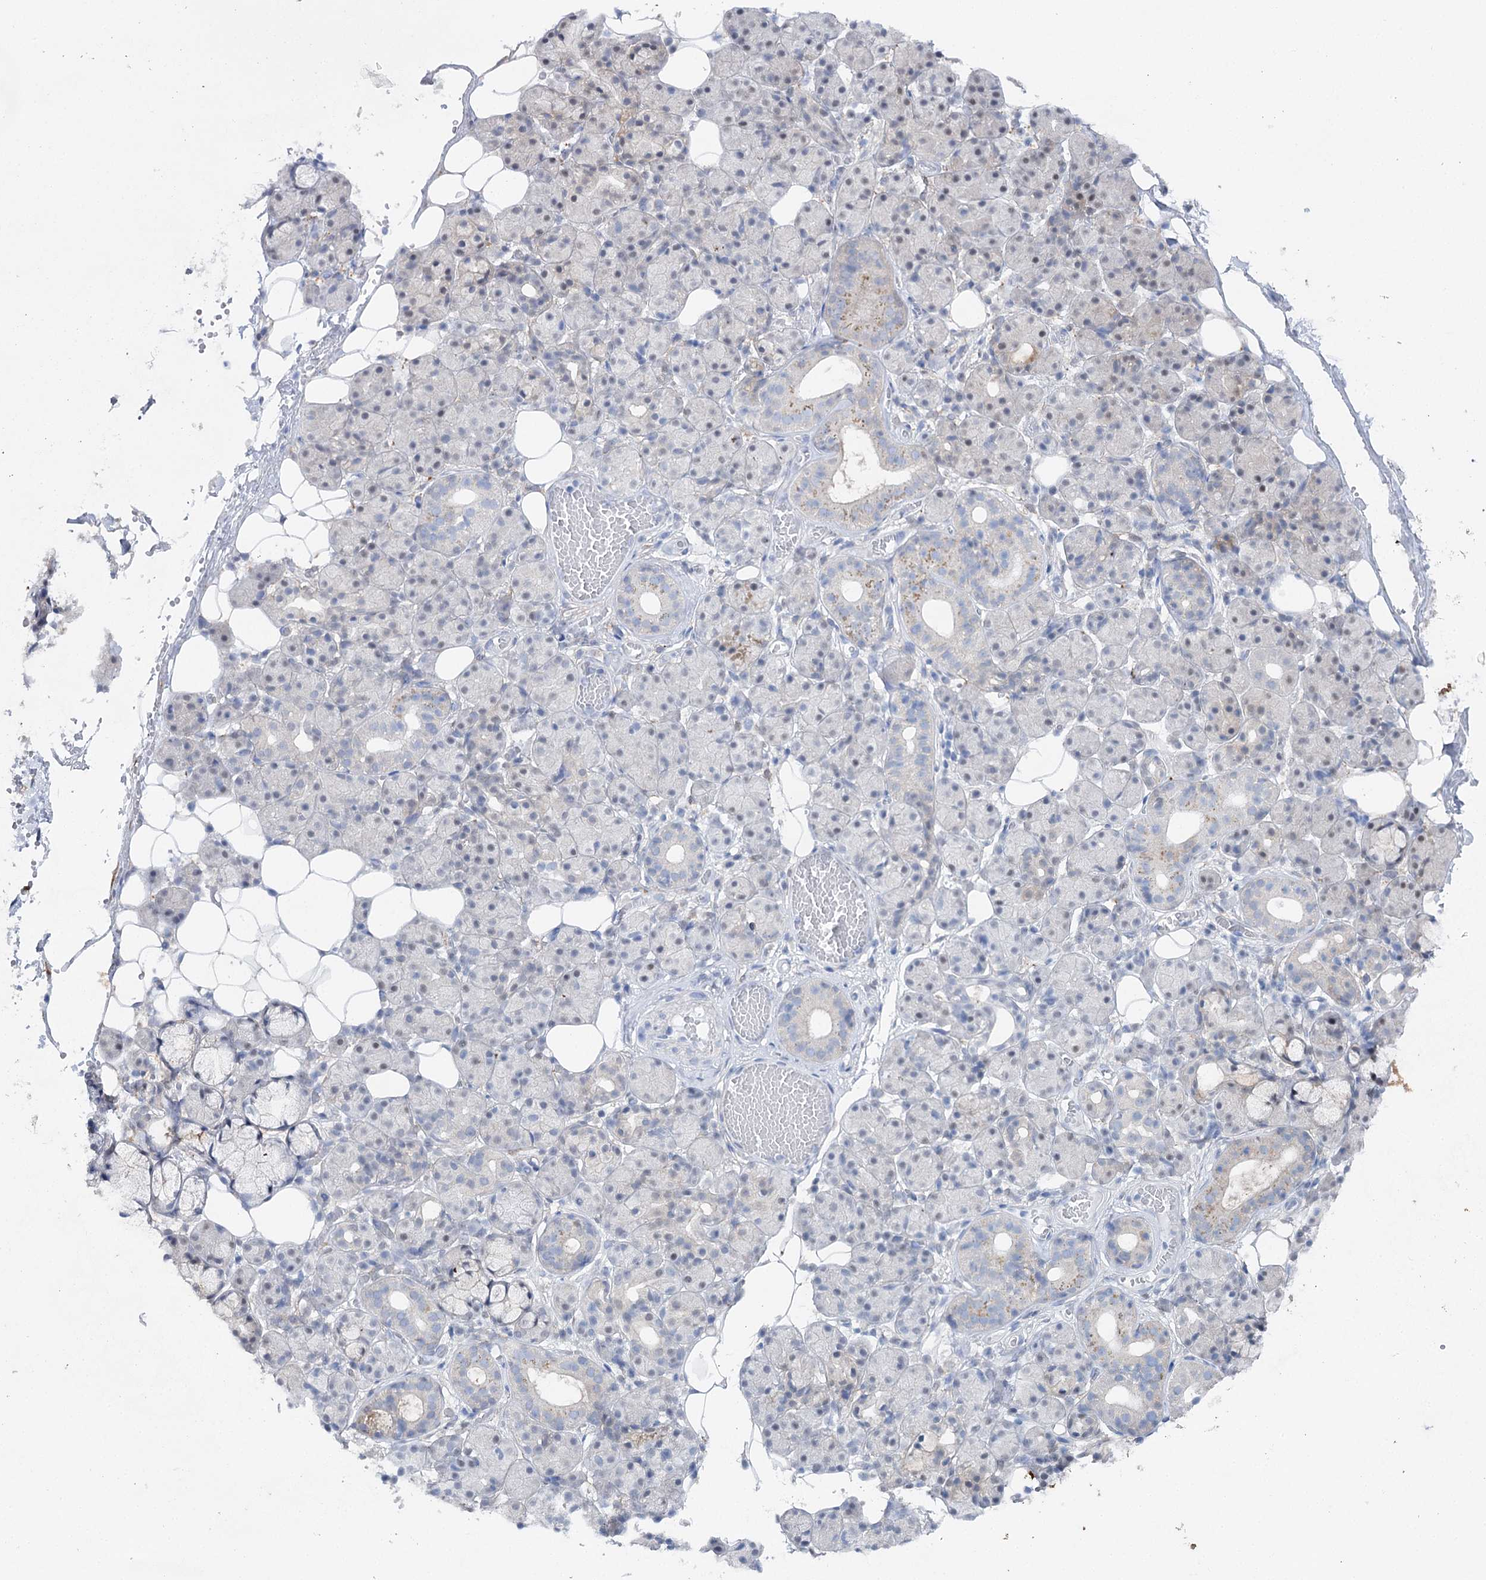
{"staining": {"intensity": "negative", "quantity": "none", "location": "none"}, "tissue": "salivary gland", "cell_type": "Glandular cells", "image_type": "normal", "snomed": [{"axis": "morphology", "description": "Normal tissue, NOS"}, {"axis": "topography", "description": "Salivary gland"}], "caption": "IHC photomicrograph of benign salivary gland: human salivary gland stained with DAB displays no significant protein expression in glandular cells. Nuclei are stained in blue.", "gene": "UGDH", "patient": {"sex": "male", "age": 63}}